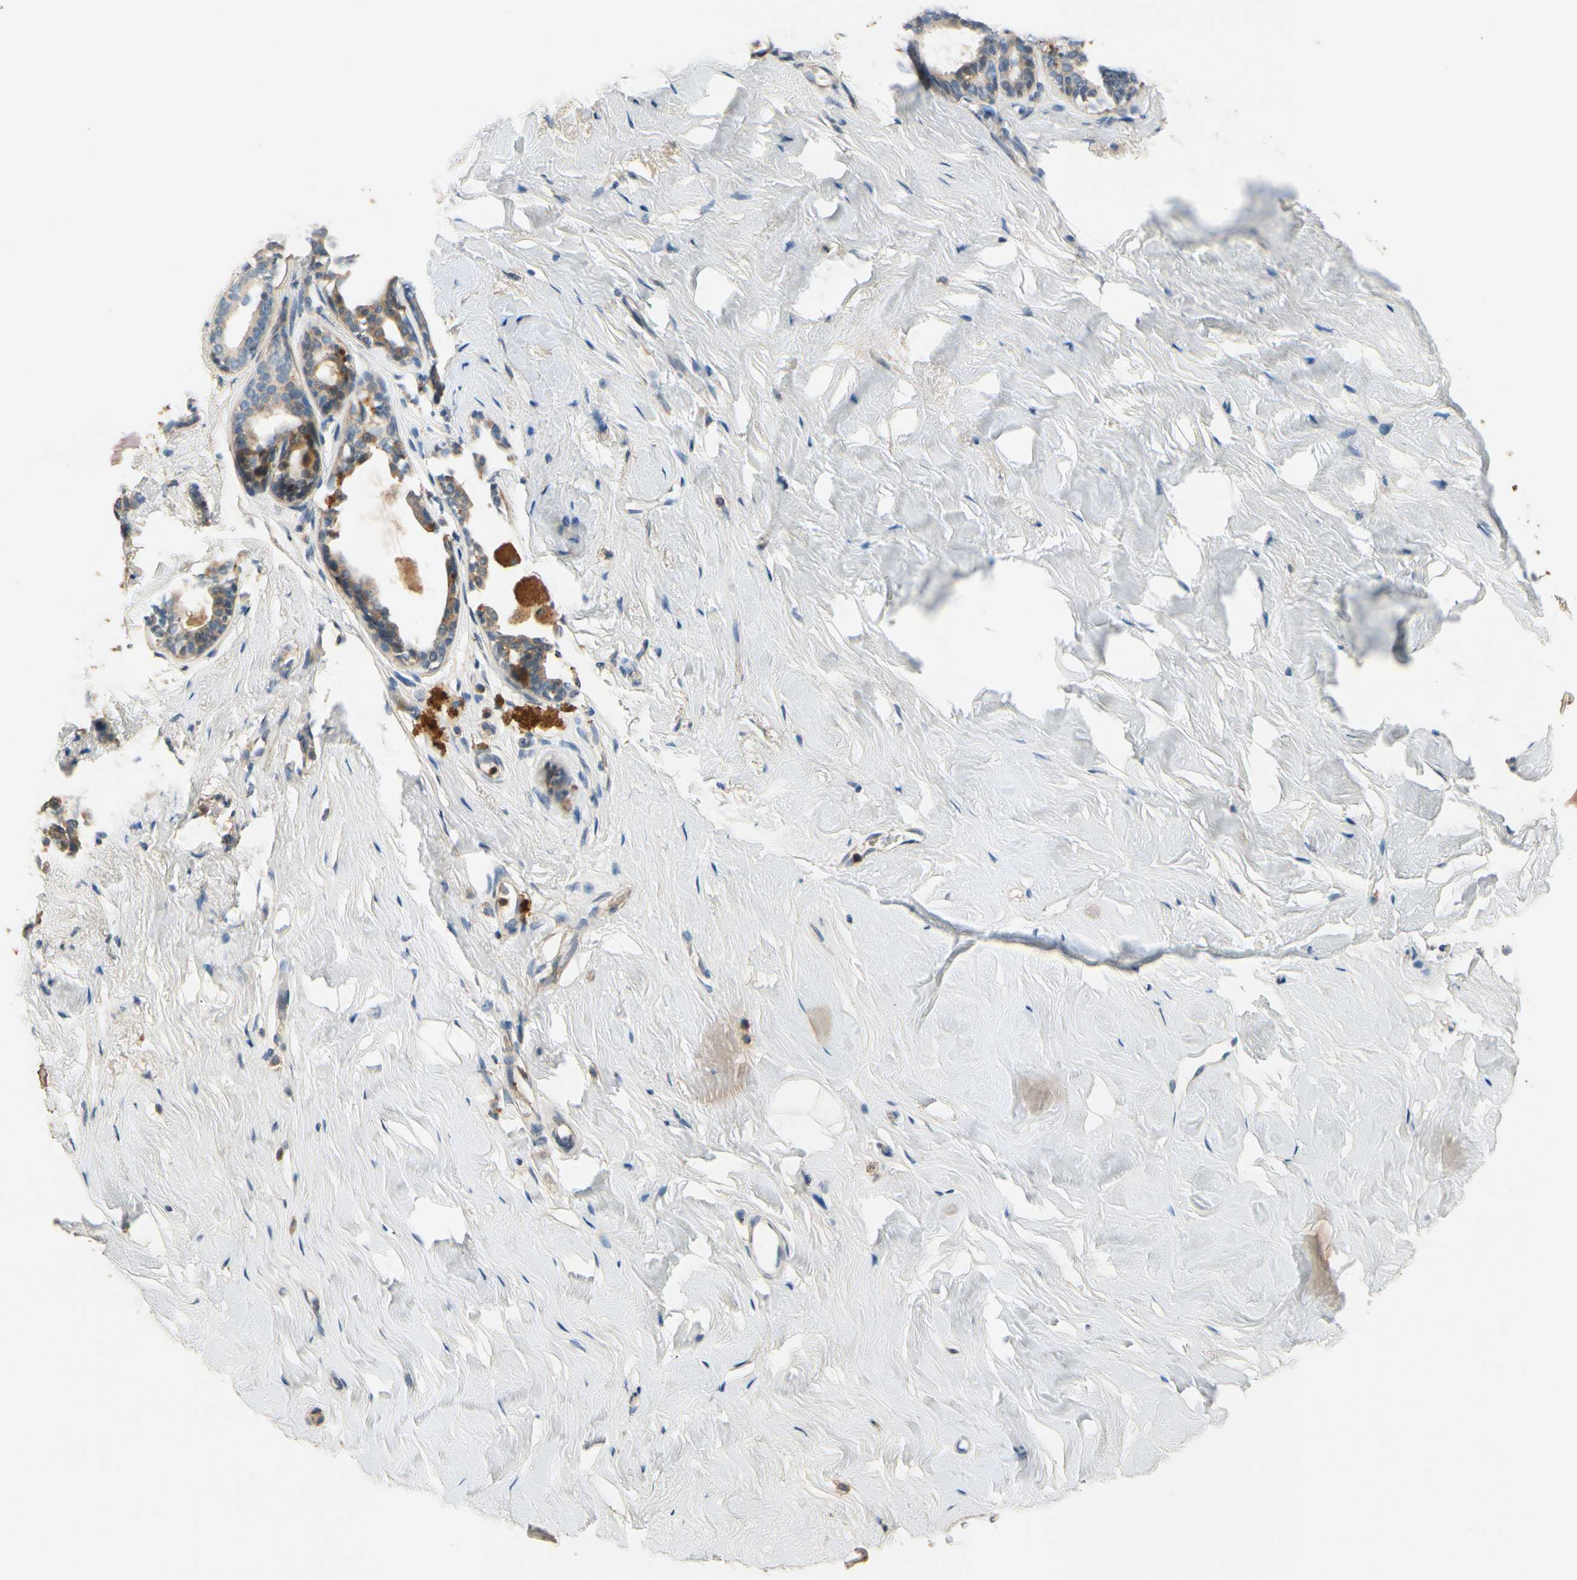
{"staining": {"intensity": "weak", "quantity": "25%-75%", "location": "cytoplasmic/membranous"}, "tissue": "breast", "cell_type": "Adipocytes", "image_type": "normal", "snomed": [{"axis": "morphology", "description": "Normal tissue, NOS"}, {"axis": "topography", "description": "Breast"}], "caption": "An IHC micrograph of normal tissue is shown. Protein staining in brown labels weak cytoplasmic/membranous positivity in breast within adipocytes. The staining is performed using DAB (3,3'-diaminobenzidine) brown chromogen to label protein expression. The nuclei are counter-stained blue using hematoxylin.", "gene": "SIGLEC5", "patient": {"sex": "female", "age": 75}}